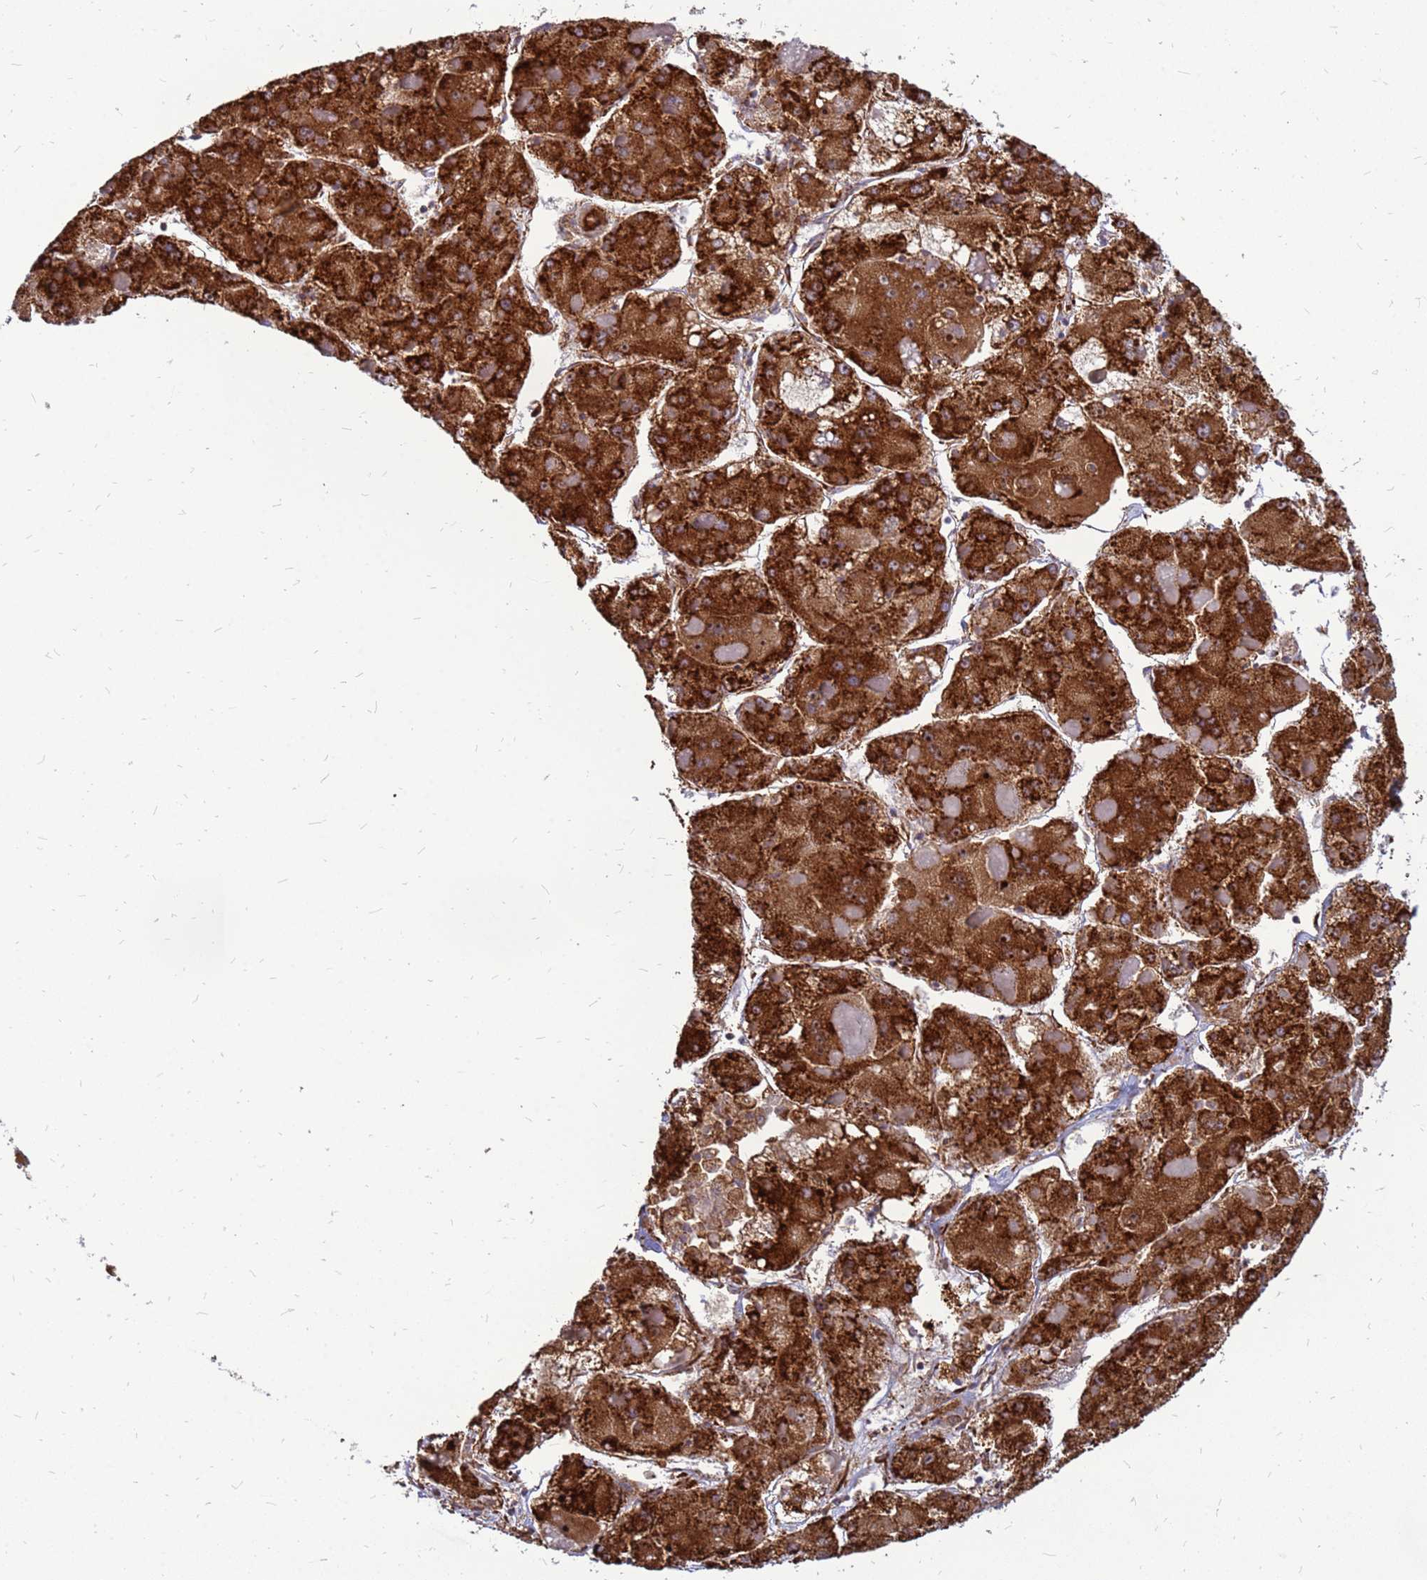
{"staining": {"intensity": "strong", "quantity": ">75%", "location": "cytoplasmic/membranous,nuclear"}, "tissue": "liver cancer", "cell_type": "Tumor cells", "image_type": "cancer", "snomed": [{"axis": "morphology", "description": "Carcinoma, Hepatocellular, NOS"}, {"axis": "topography", "description": "Liver"}], "caption": "Human liver hepatocellular carcinoma stained with a brown dye shows strong cytoplasmic/membranous and nuclear positive expression in about >75% of tumor cells.", "gene": "RPL8", "patient": {"sex": "female", "age": 73}}